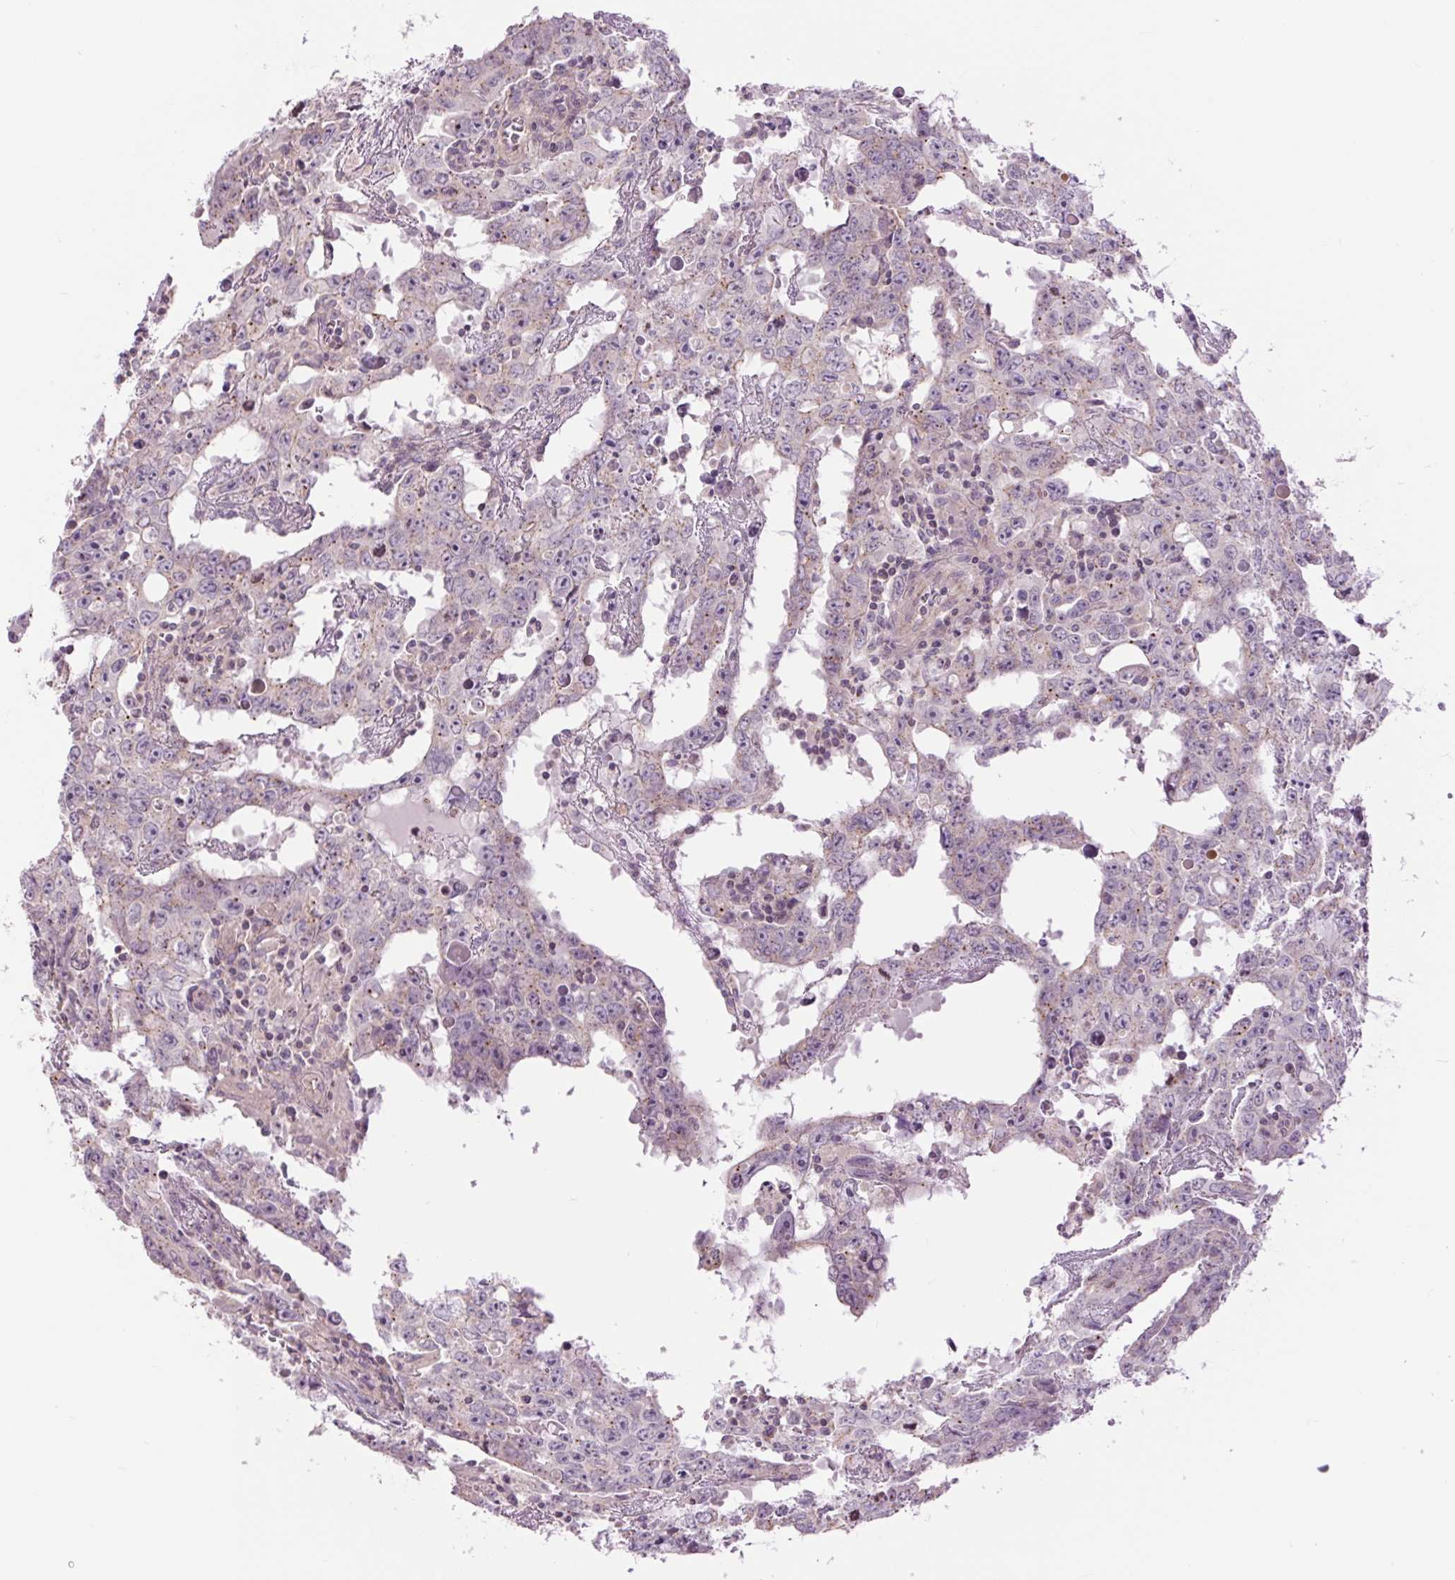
{"staining": {"intensity": "negative", "quantity": "none", "location": "none"}, "tissue": "testis cancer", "cell_type": "Tumor cells", "image_type": "cancer", "snomed": [{"axis": "morphology", "description": "Carcinoma, Embryonal, NOS"}, {"axis": "topography", "description": "Testis"}], "caption": "Micrograph shows no significant protein expression in tumor cells of testis embryonal carcinoma.", "gene": "CTNNA3", "patient": {"sex": "male", "age": 22}}